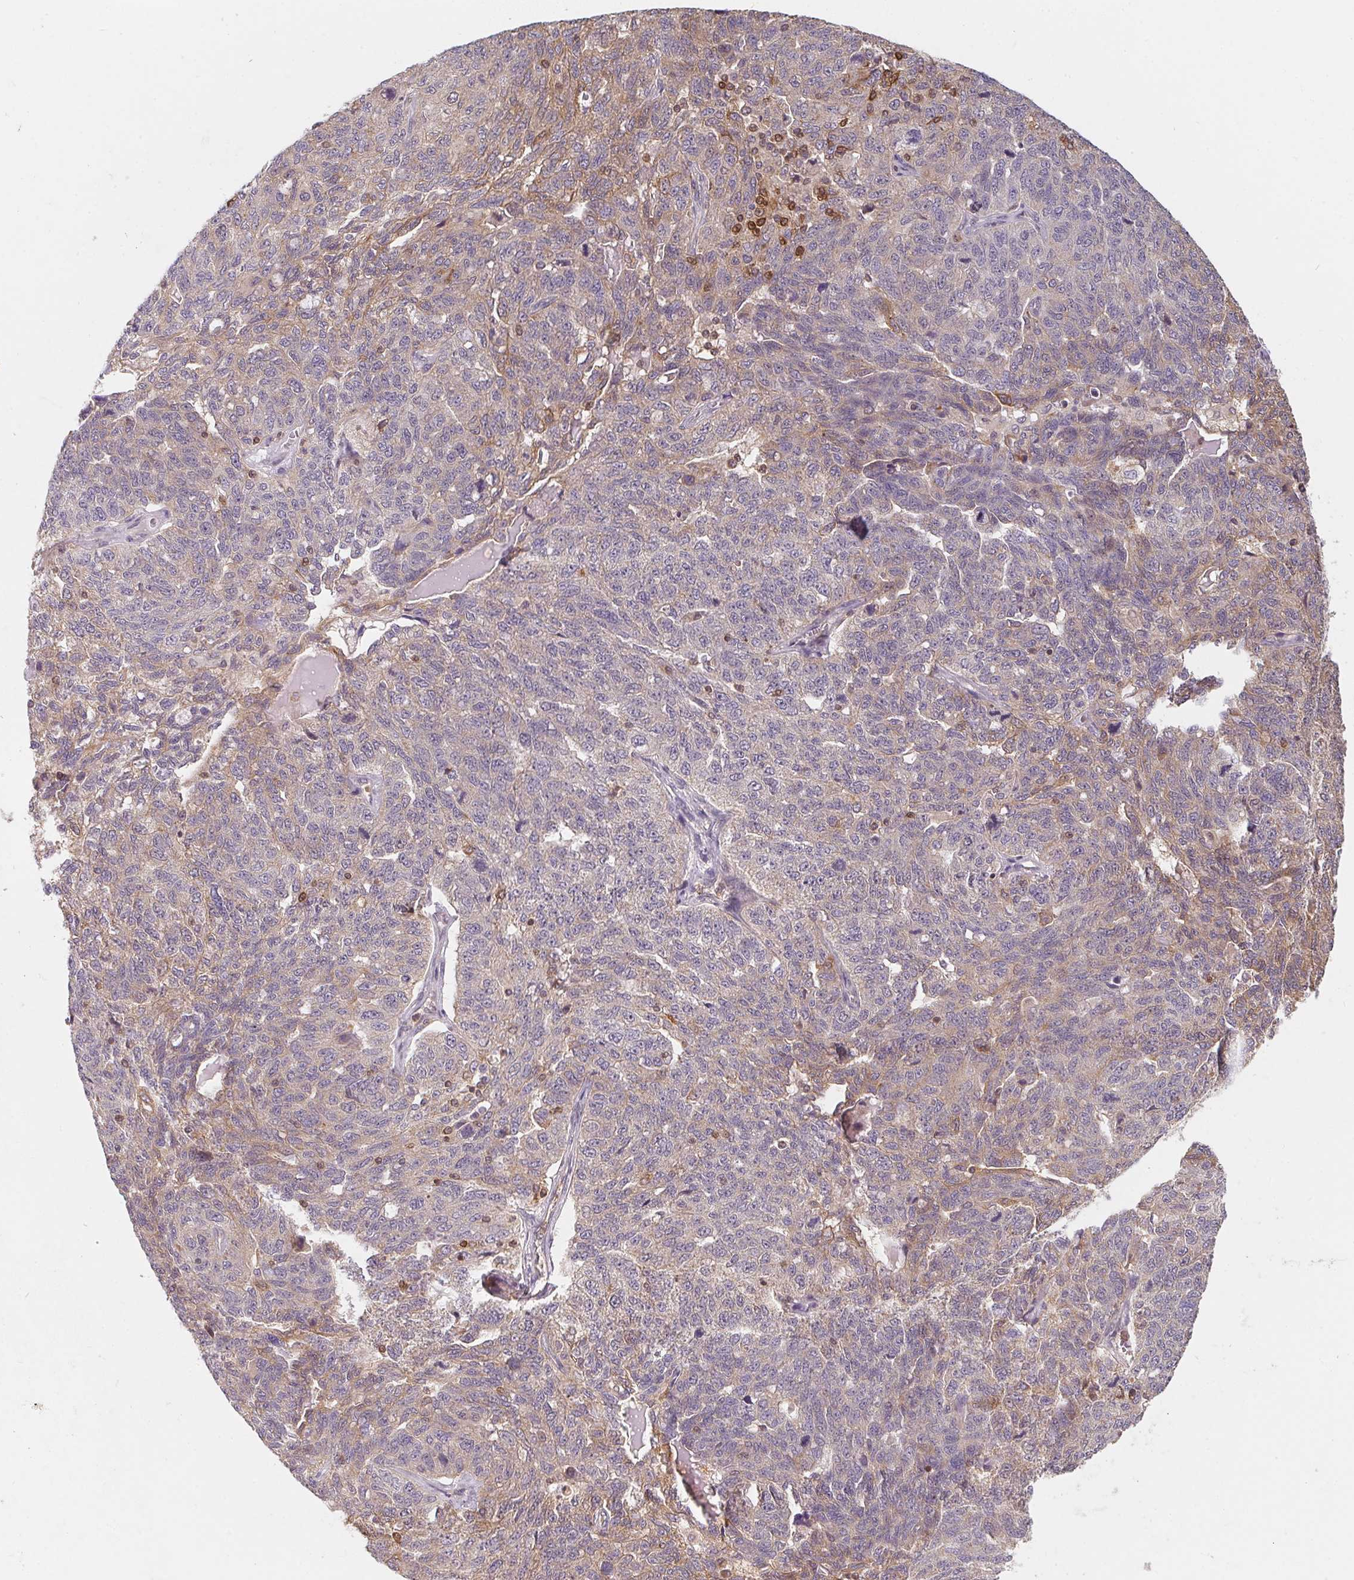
{"staining": {"intensity": "weak", "quantity": "<25%", "location": "cytoplasmic/membranous"}, "tissue": "ovarian cancer", "cell_type": "Tumor cells", "image_type": "cancer", "snomed": [{"axis": "morphology", "description": "Cystadenocarcinoma, serous, NOS"}, {"axis": "topography", "description": "Ovary"}], "caption": "IHC histopathology image of neoplastic tissue: serous cystadenocarcinoma (ovarian) stained with DAB demonstrates no significant protein positivity in tumor cells.", "gene": "ANKRD13A", "patient": {"sex": "female", "age": 71}}